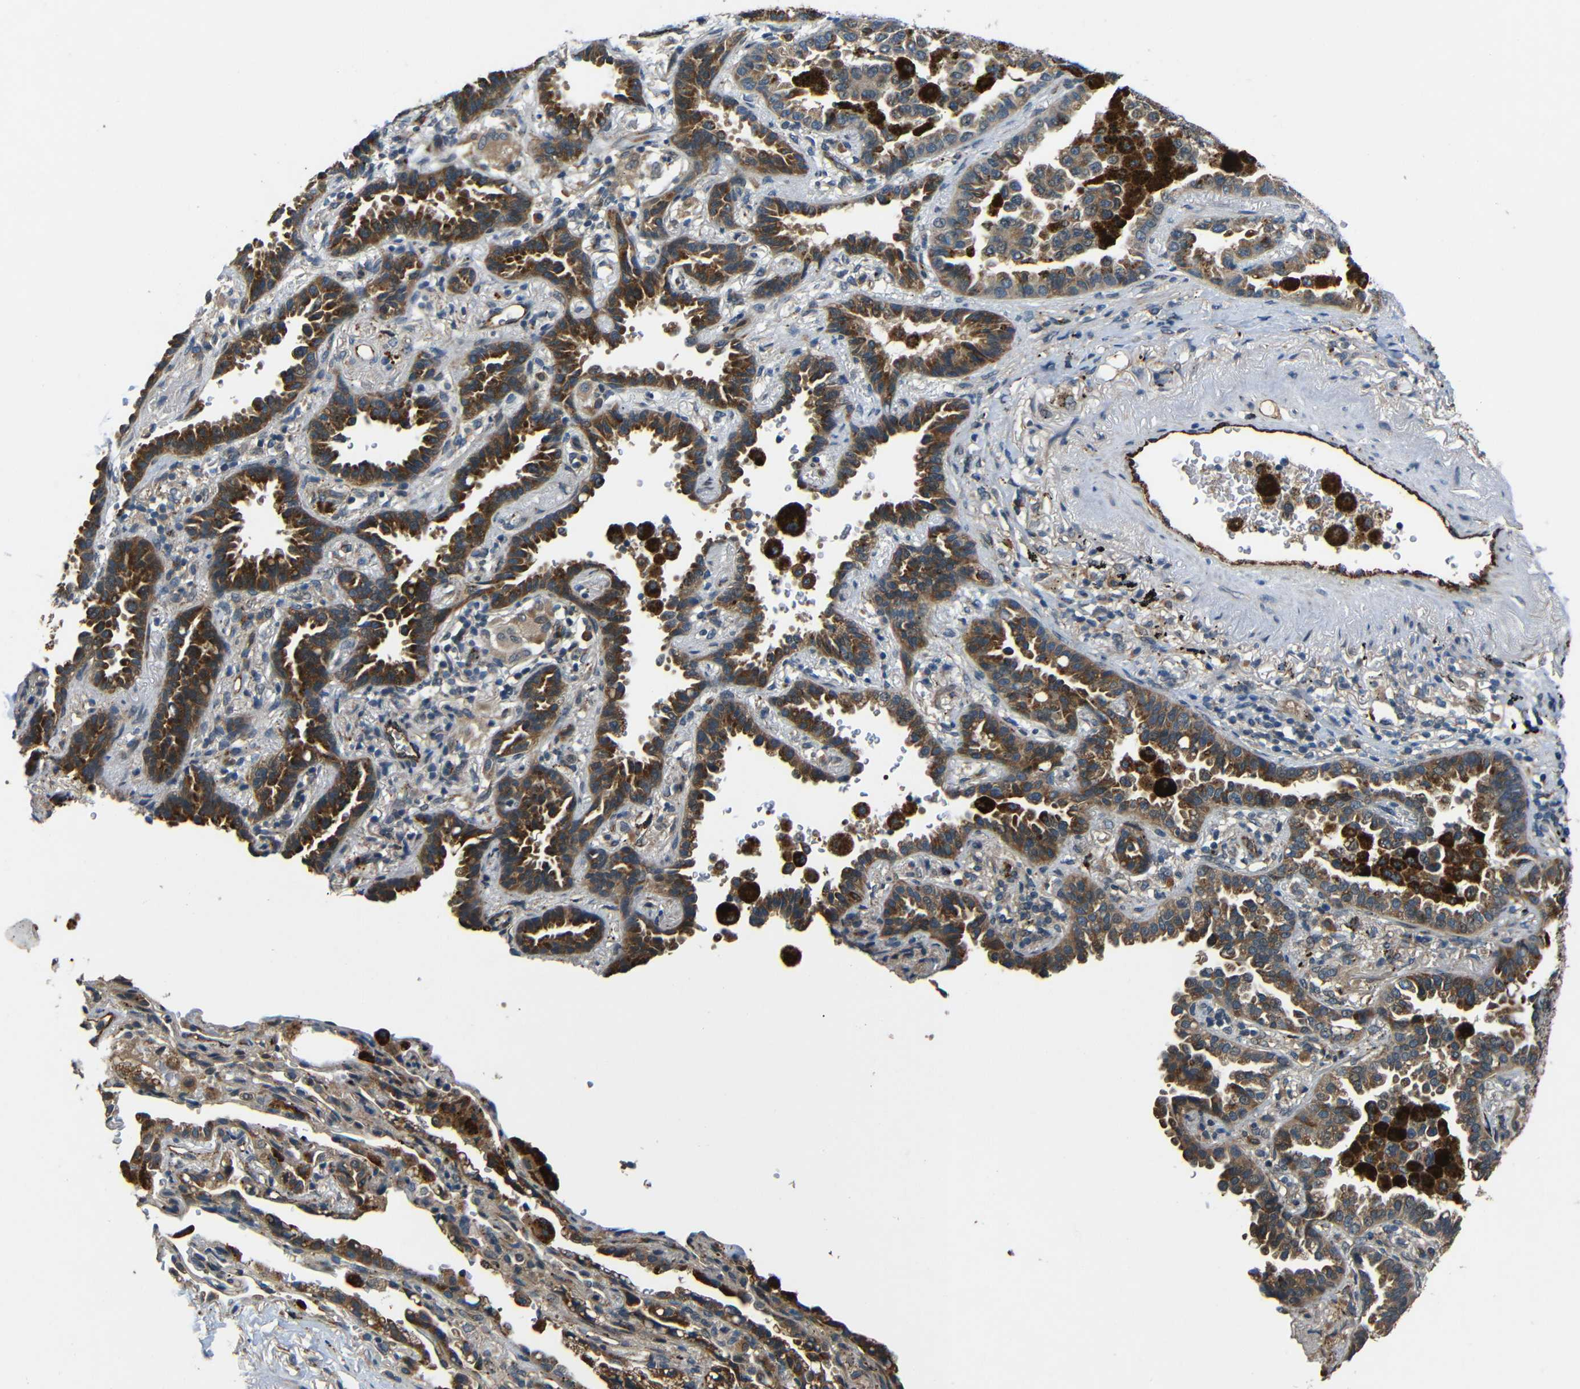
{"staining": {"intensity": "strong", "quantity": ">75%", "location": "cytoplasmic/membranous"}, "tissue": "lung cancer", "cell_type": "Tumor cells", "image_type": "cancer", "snomed": [{"axis": "morphology", "description": "Normal tissue, NOS"}, {"axis": "morphology", "description": "Adenocarcinoma, NOS"}, {"axis": "topography", "description": "Lung"}], "caption": "This is a photomicrograph of immunohistochemistry staining of lung cancer, which shows strong expression in the cytoplasmic/membranous of tumor cells.", "gene": "ATP7A", "patient": {"sex": "male", "age": 59}}